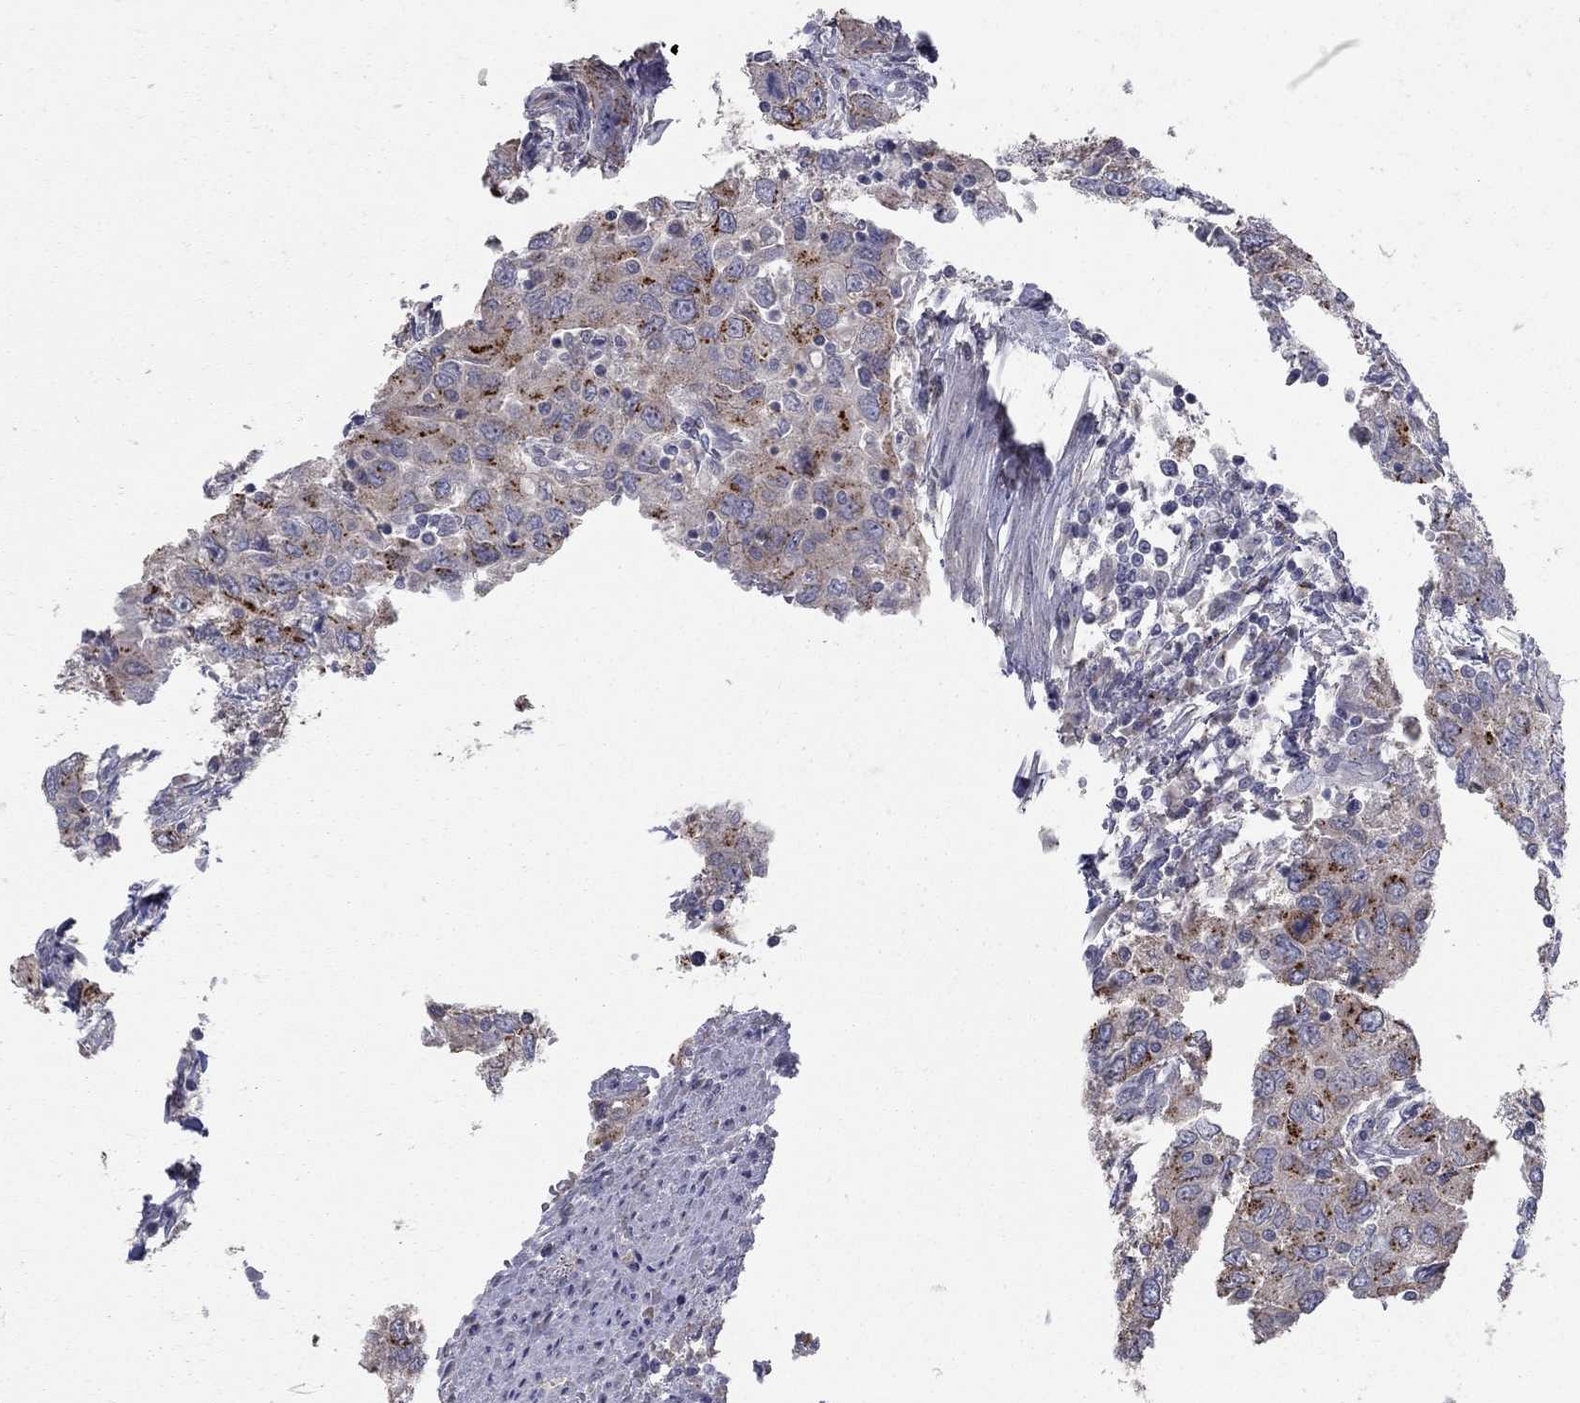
{"staining": {"intensity": "strong", "quantity": "<25%", "location": "cytoplasmic/membranous"}, "tissue": "urothelial cancer", "cell_type": "Tumor cells", "image_type": "cancer", "snomed": [{"axis": "morphology", "description": "Urothelial carcinoma, High grade"}, {"axis": "topography", "description": "Urinary bladder"}], "caption": "Protein expression analysis of human urothelial cancer reveals strong cytoplasmic/membranous expression in about <25% of tumor cells.", "gene": "KIAA0319L", "patient": {"sex": "male", "age": 76}}